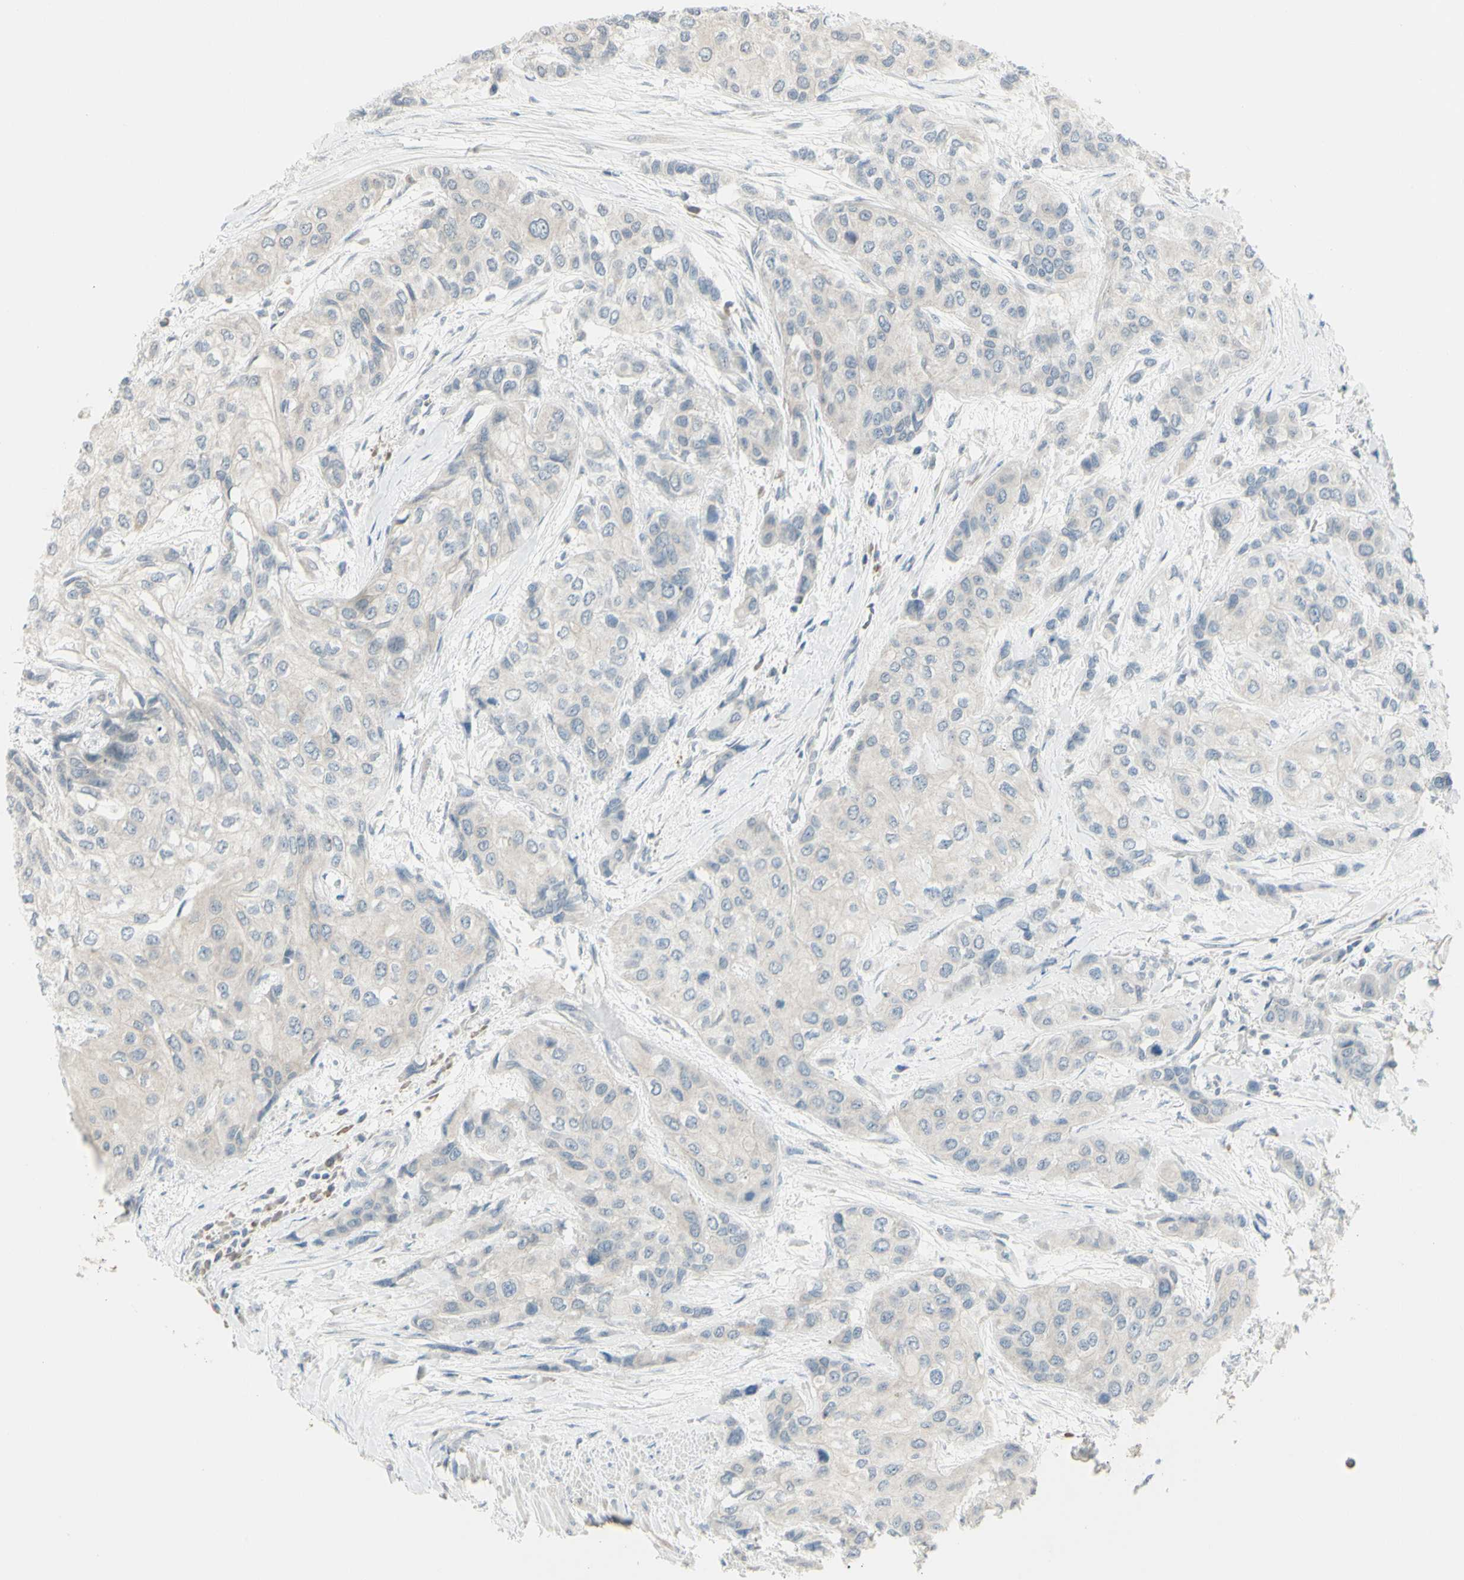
{"staining": {"intensity": "negative", "quantity": "none", "location": "none"}, "tissue": "urothelial cancer", "cell_type": "Tumor cells", "image_type": "cancer", "snomed": [{"axis": "morphology", "description": "Urothelial carcinoma, High grade"}, {"axis": "topography", "description": "Urinary bladder"}], "caption": "Immunohistochemistry (IHC) of human urothelial cancer reveals no expression in tumor cells.", "gene": "SH3GL2", "patient": {"sex": "female", "age": 56}}